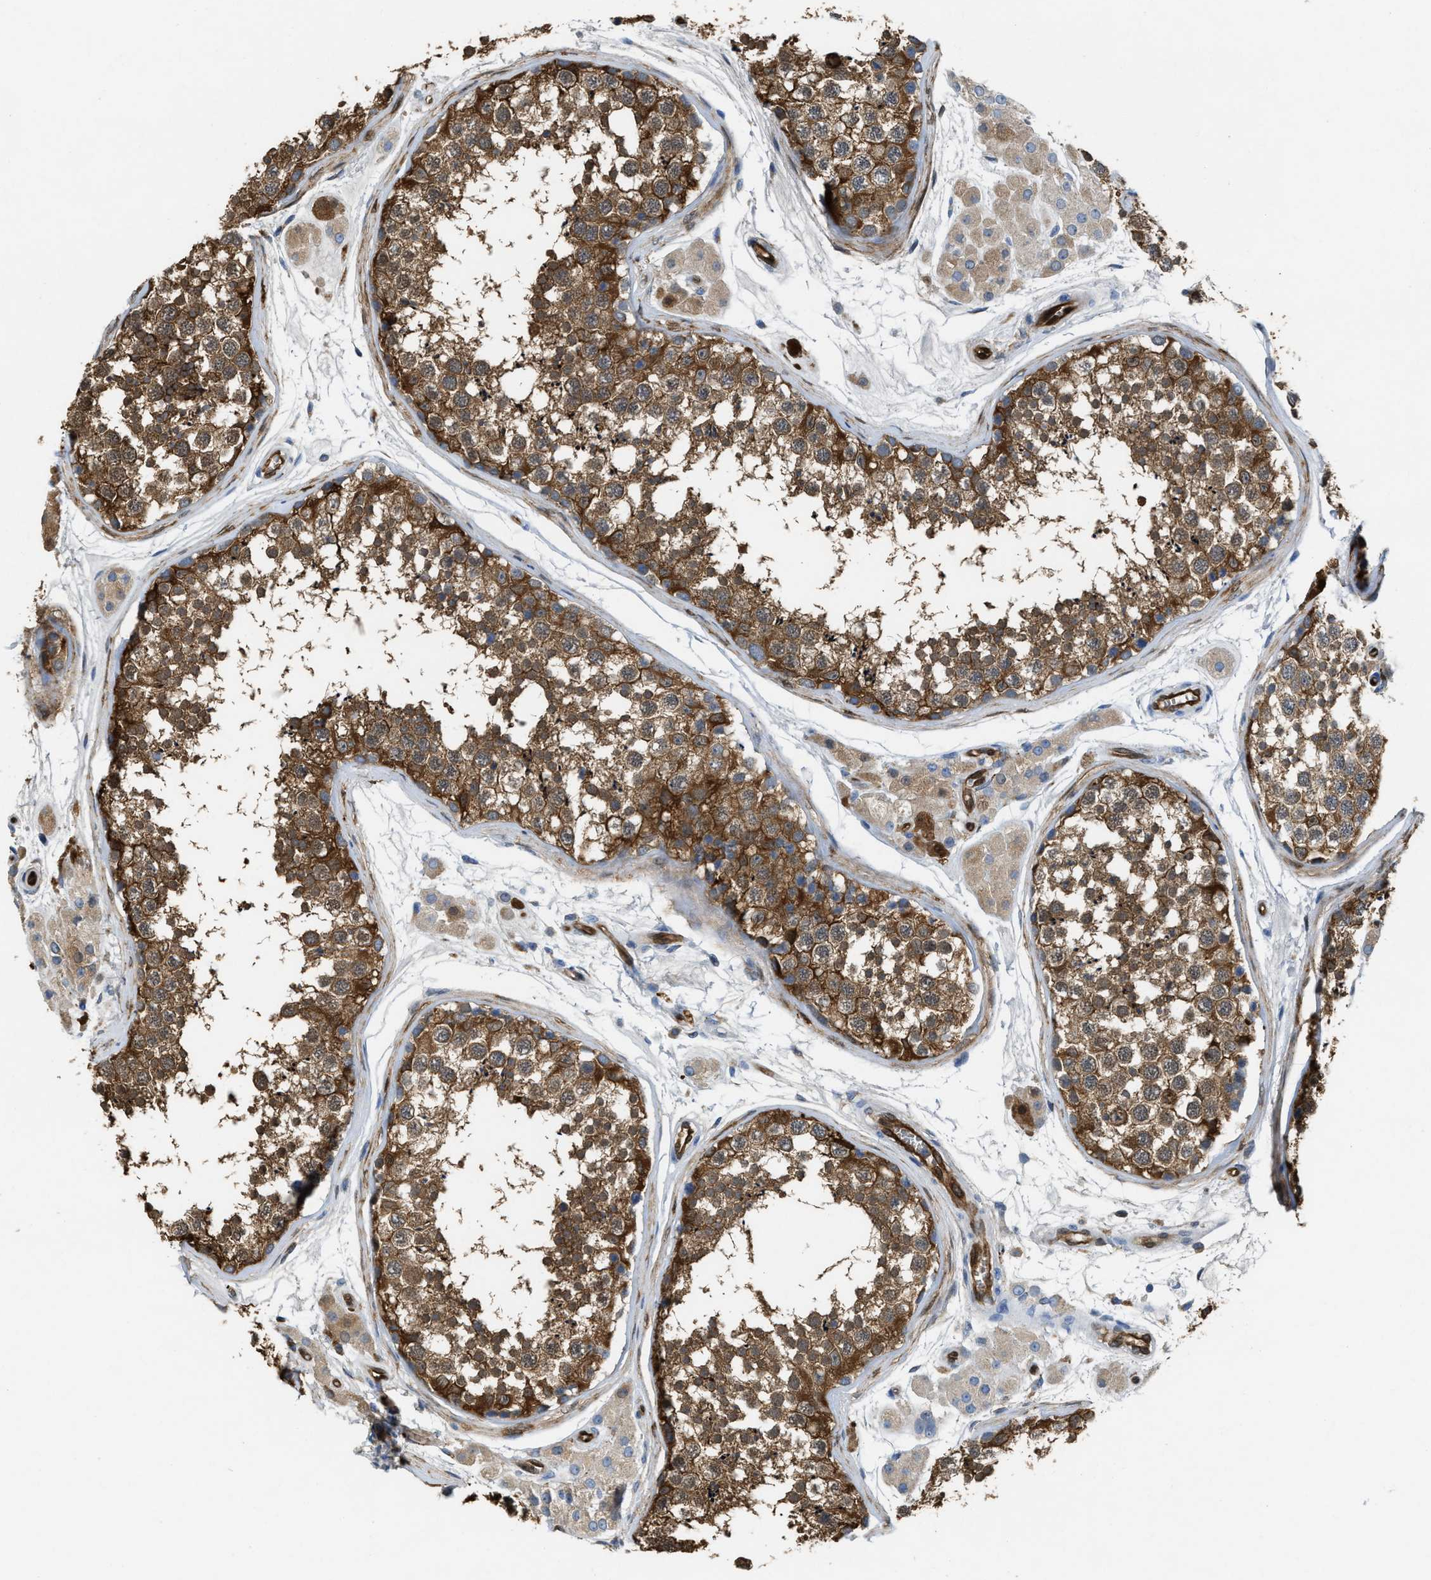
{"staining": {"intensity": "strong", "quantity": ">75%", "location": "cytoplasmic/membranous"}, "tissue": "testis", "cell_type": "Cells in seminiferous ducts", "image_type": "normal", "snomed": [{"axis": "morphology", "description": "Normal tissue, NOS"}, {"axis": "topography", "description": "Testis"}], "caption": "Protein expression analysis of benign testis displays strong cytoplasmic/membranous expression in approximately >75% of cells in seminiferous ducts. (brown staining indicates protein expression, while blue staining denotes nuclei).", "gene": "ASS1", "patient": {"sex": "male", "age": 56}}